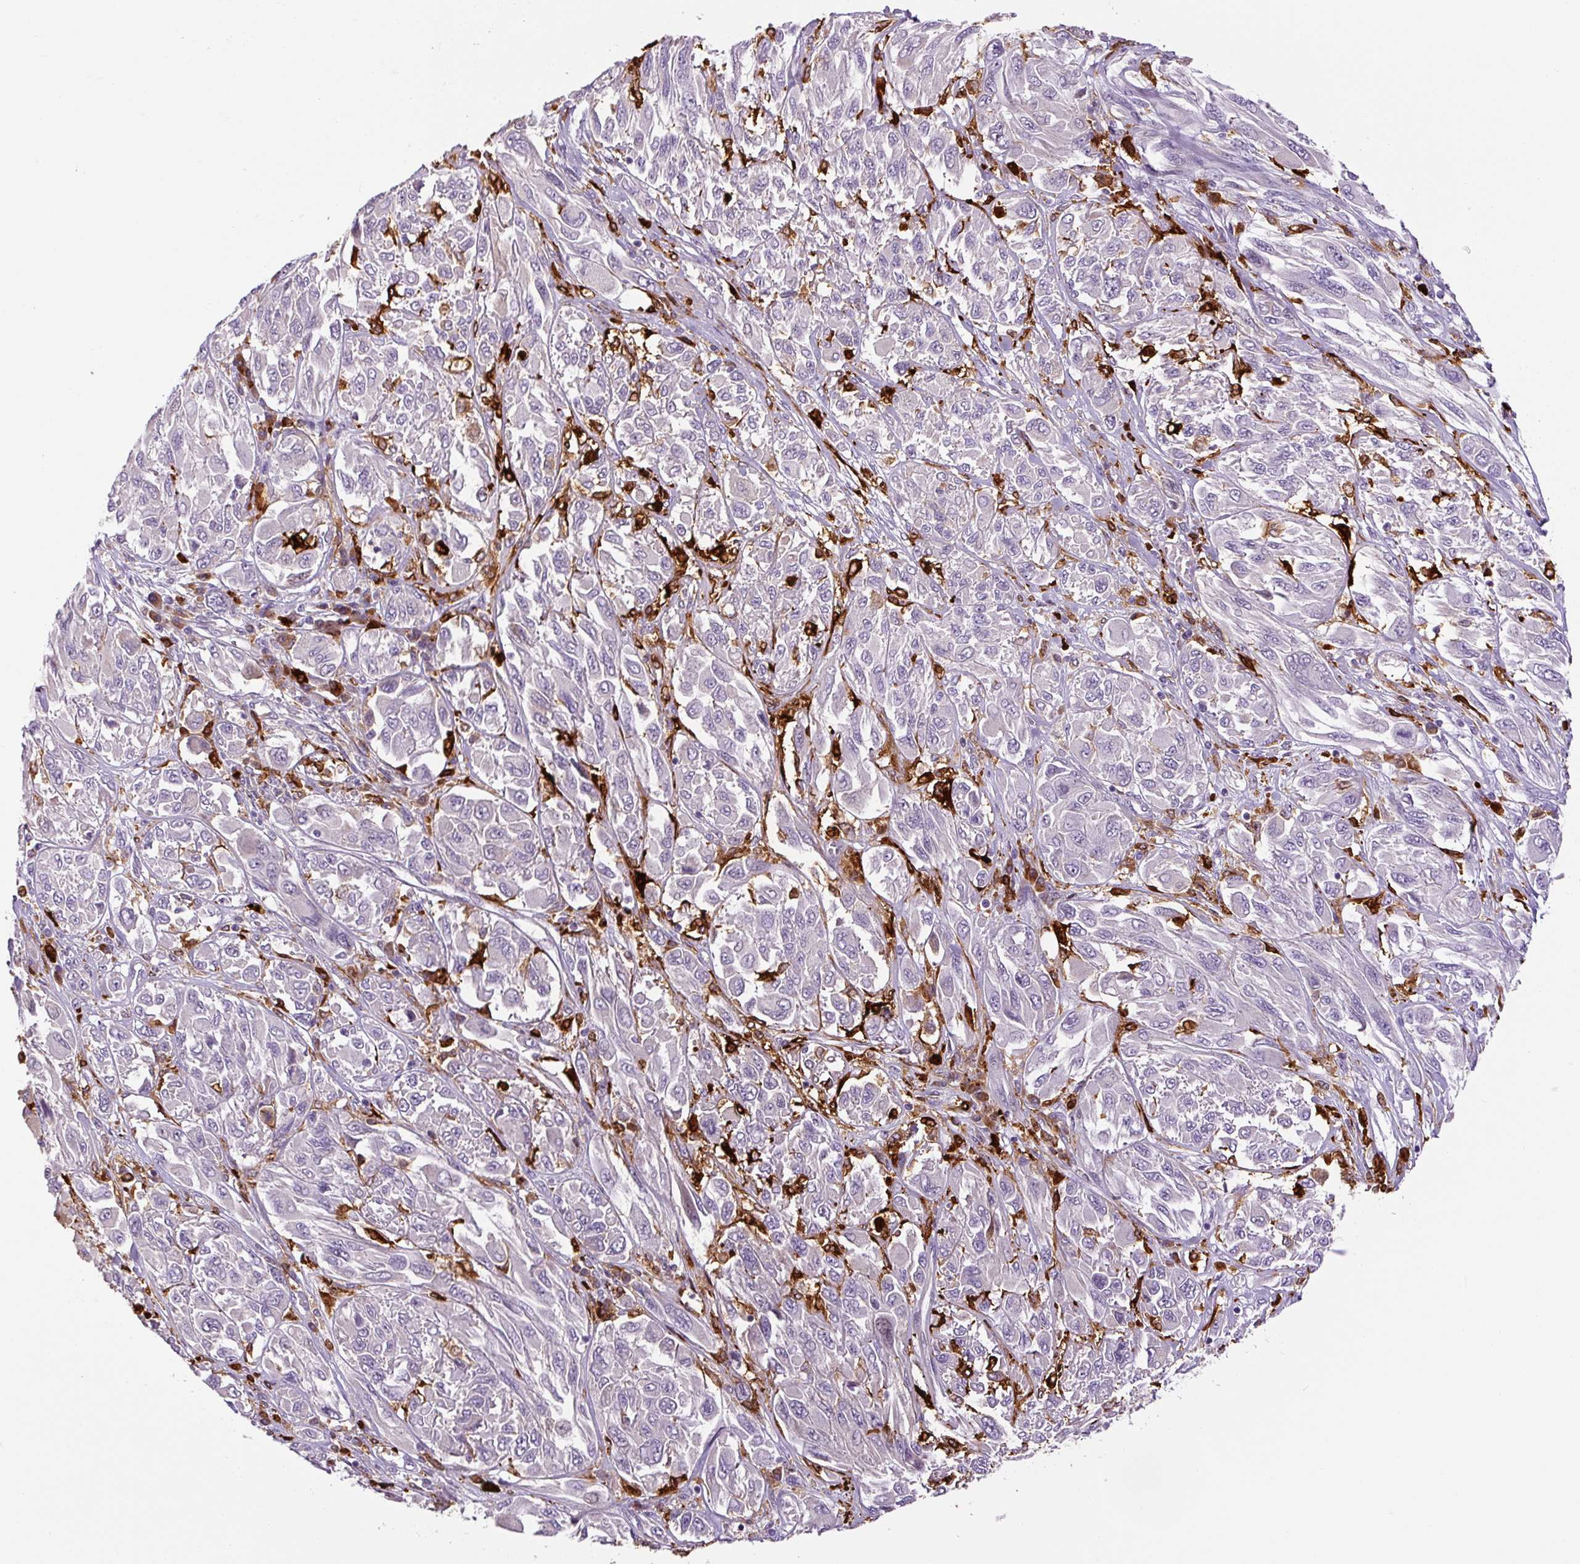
{"staining": {"intensity": "weak", "quantity": "<25%", "location": "cytoplasmic/membranous"}, "tissue": "melanoma", "cell_type": "Tumor cells", "image_type": "cancer", "snomed": [{"axis": "morphology", "description": "Malignant melanoma, NOS"}, {"axis": "topography", "description": "Skin"}], "caption": "This is an IHC photomicrograph of melanoma. There is no expression in tumor cells.", "gene": "FUT10", "patient": {"sex": "female", "age": 91}}